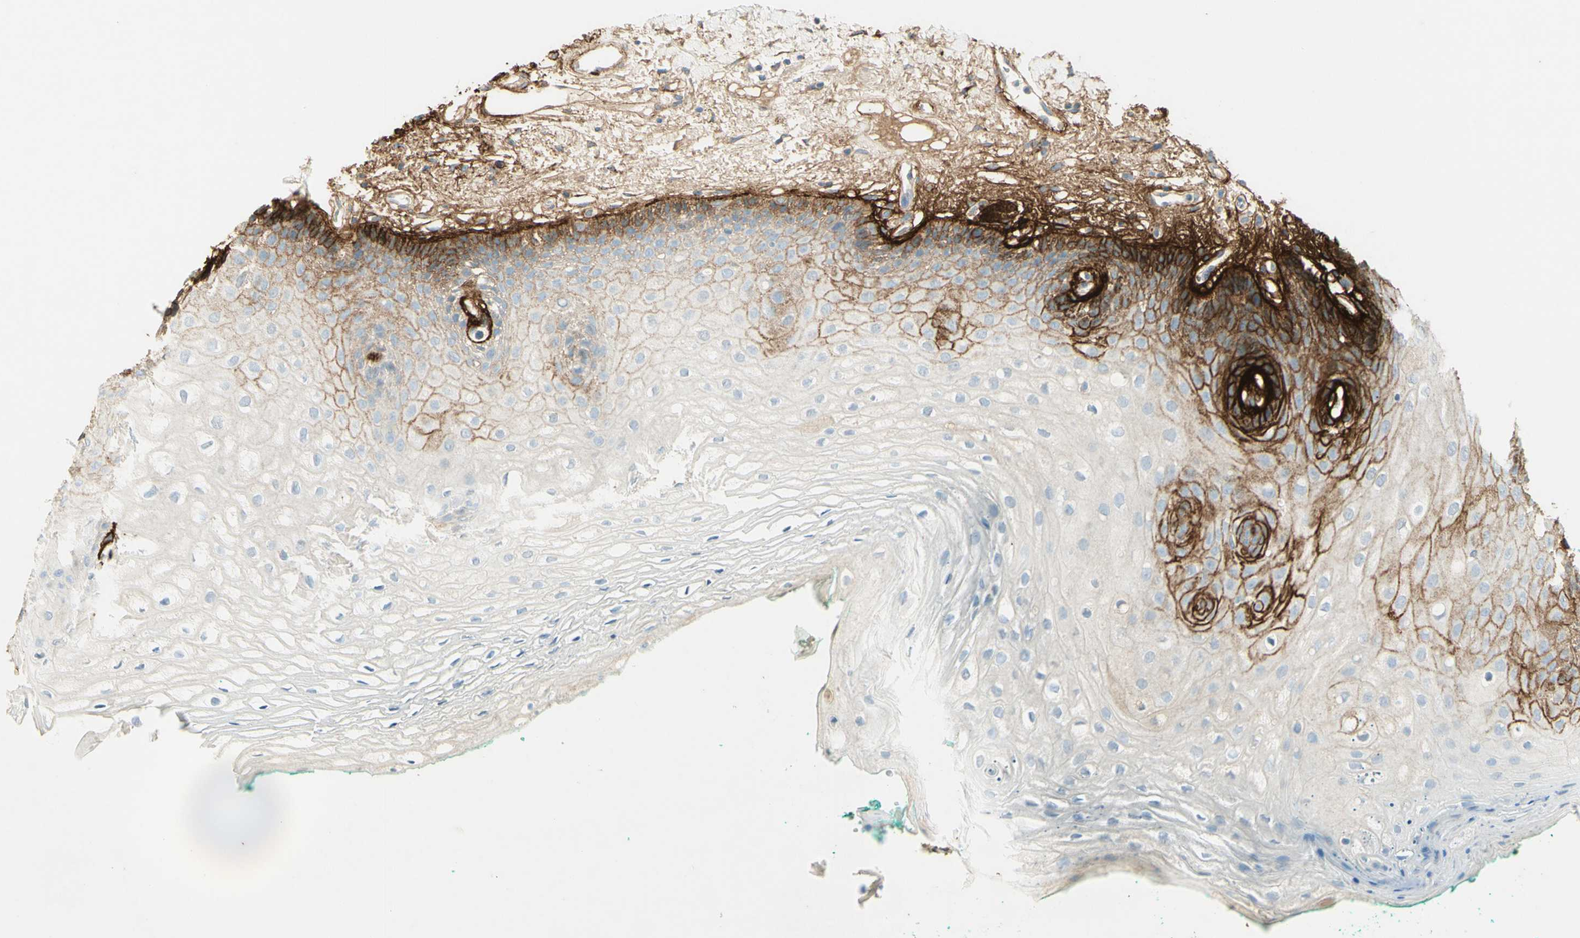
{"staining": {"intensity": "strong", "quantity": "<25%", "location": "cytoplasmic/membranous"}, "tissue": "oral mucosa", "cell_type": "Squamous epithelial cells", "image_type": "normal", "snomed": [{"axis": "morphology", "description": "Normal tissue, NOS"}, {"axis": "topography", "description": "Skeletal muscle"}, {"axis": "topography", "description": "Oral tissue"}, {"axis": "topography", "description": "Peripheral nerve tissue"}], "caption": "Immunohistochemistry (IHC) image of unremarkable human oral mucosa stained for a protein (brown), which demonstrates medium levels of strong cytoplasmic/membranous positivity in about <25% of squamous epithelial cells.", "gene": "TNN", "patient": {"sex": "female", "age": 84}}